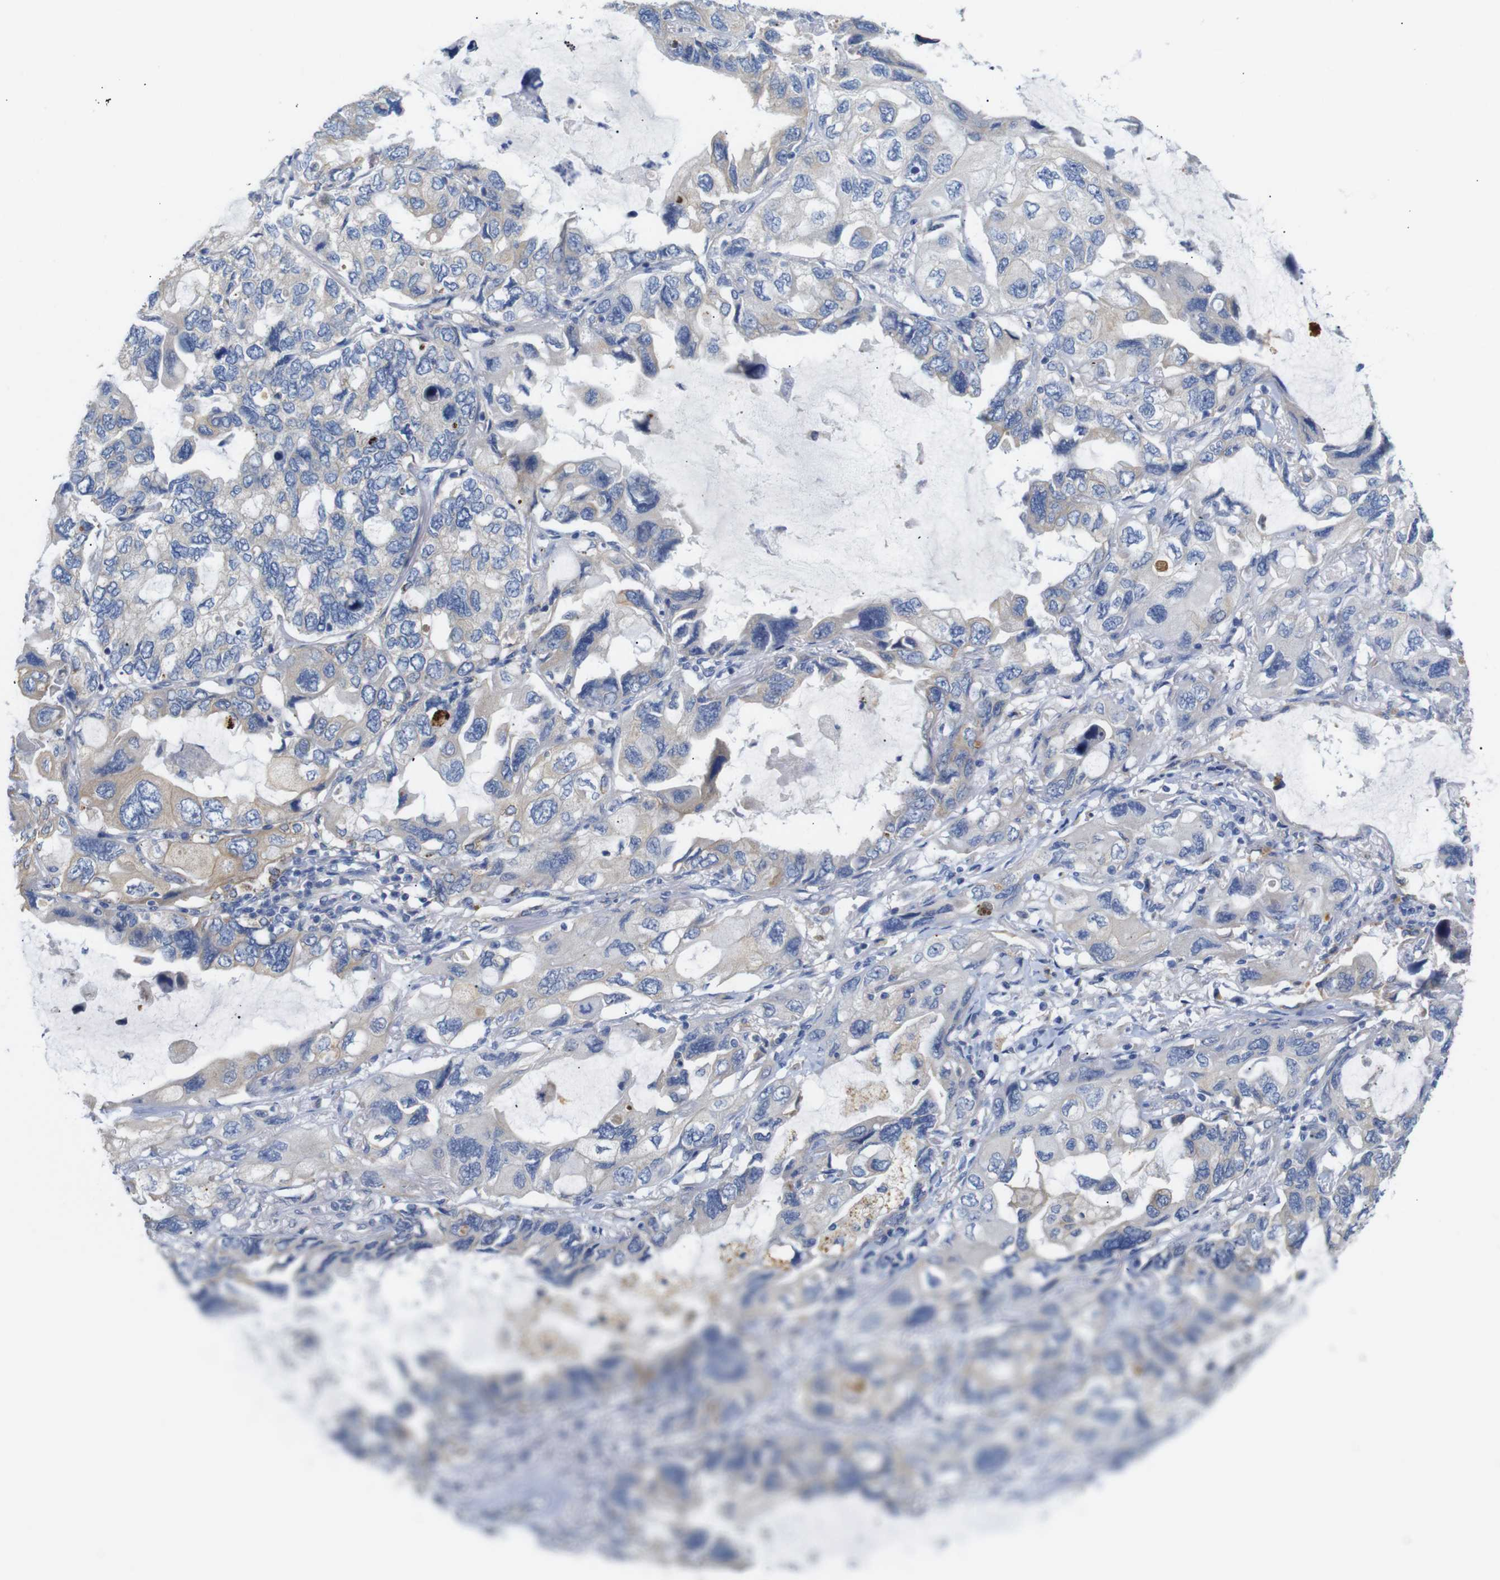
{"staining": {"intensity": "weak", "quantity": "25%-75%", "location": "cytoplasmic/membranous"}, "tissue": "lung cancer", "cell_type": "Tumor cells", "image_type": "cancer", "snomed": [{"axis": "morphology", "description": "Squamous cell carcinoma, NOS"}, {"axis": "topography", "description": "Lung"}], "caption": "Protein analysis of lung cancer (squamous cell carcinoma) tissue exhibits weak cytoplasmic/membranous expression in about 25%-75% of tumor cells.", "gene": "ALOX15", "patient": {"sex": "female", "age": 73}}